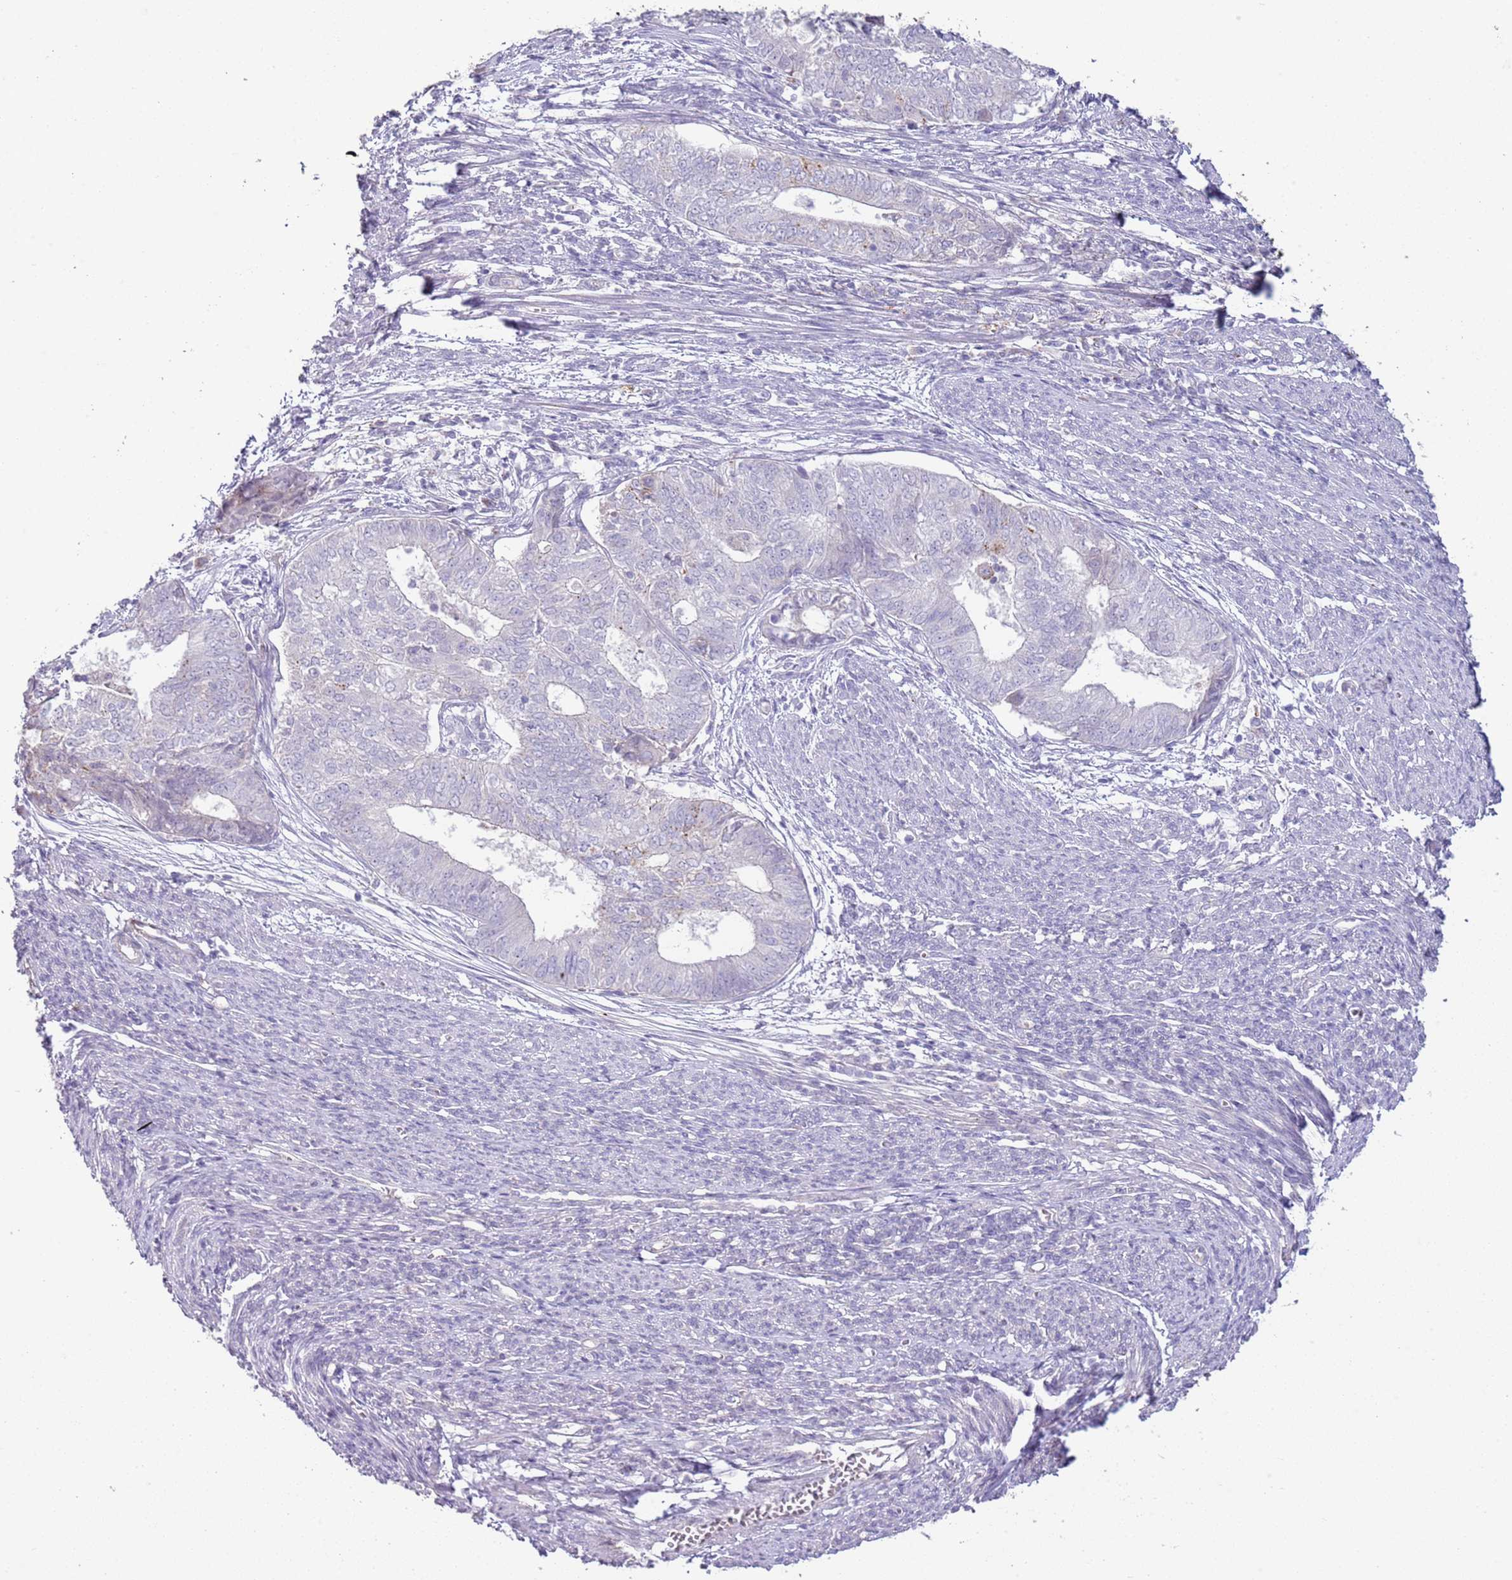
{"staining": {"intensity": "moderate", "quantity": "<25%", "location": "cytoplasmic/membranous"}, "tissue": "endometrial cancer", "cell_type": "Tumor cells", "image_type": "cancer", "snomed": [{"axis": "morphology", "description": "Adenocarcinoma, NOS"}, {"axis": "topography", "description": "Endometrium"}], "caption": "Immunohistochemistry staining of endometrial cancer (adenocarcinoma), which displays low levels of moderate cytoplasmic/membranous staining in about <25% of tumor cells indicating moderate cytoplasmic/membranous protein staining. The staining was performed using DAB (3,3'-diaminobenzidine) (brown) for protein detection and nuclei were counterstained in hematoxylin (blue).", "gene": "ABHD17A", "patient": {"sex": "female", "age": 62}}